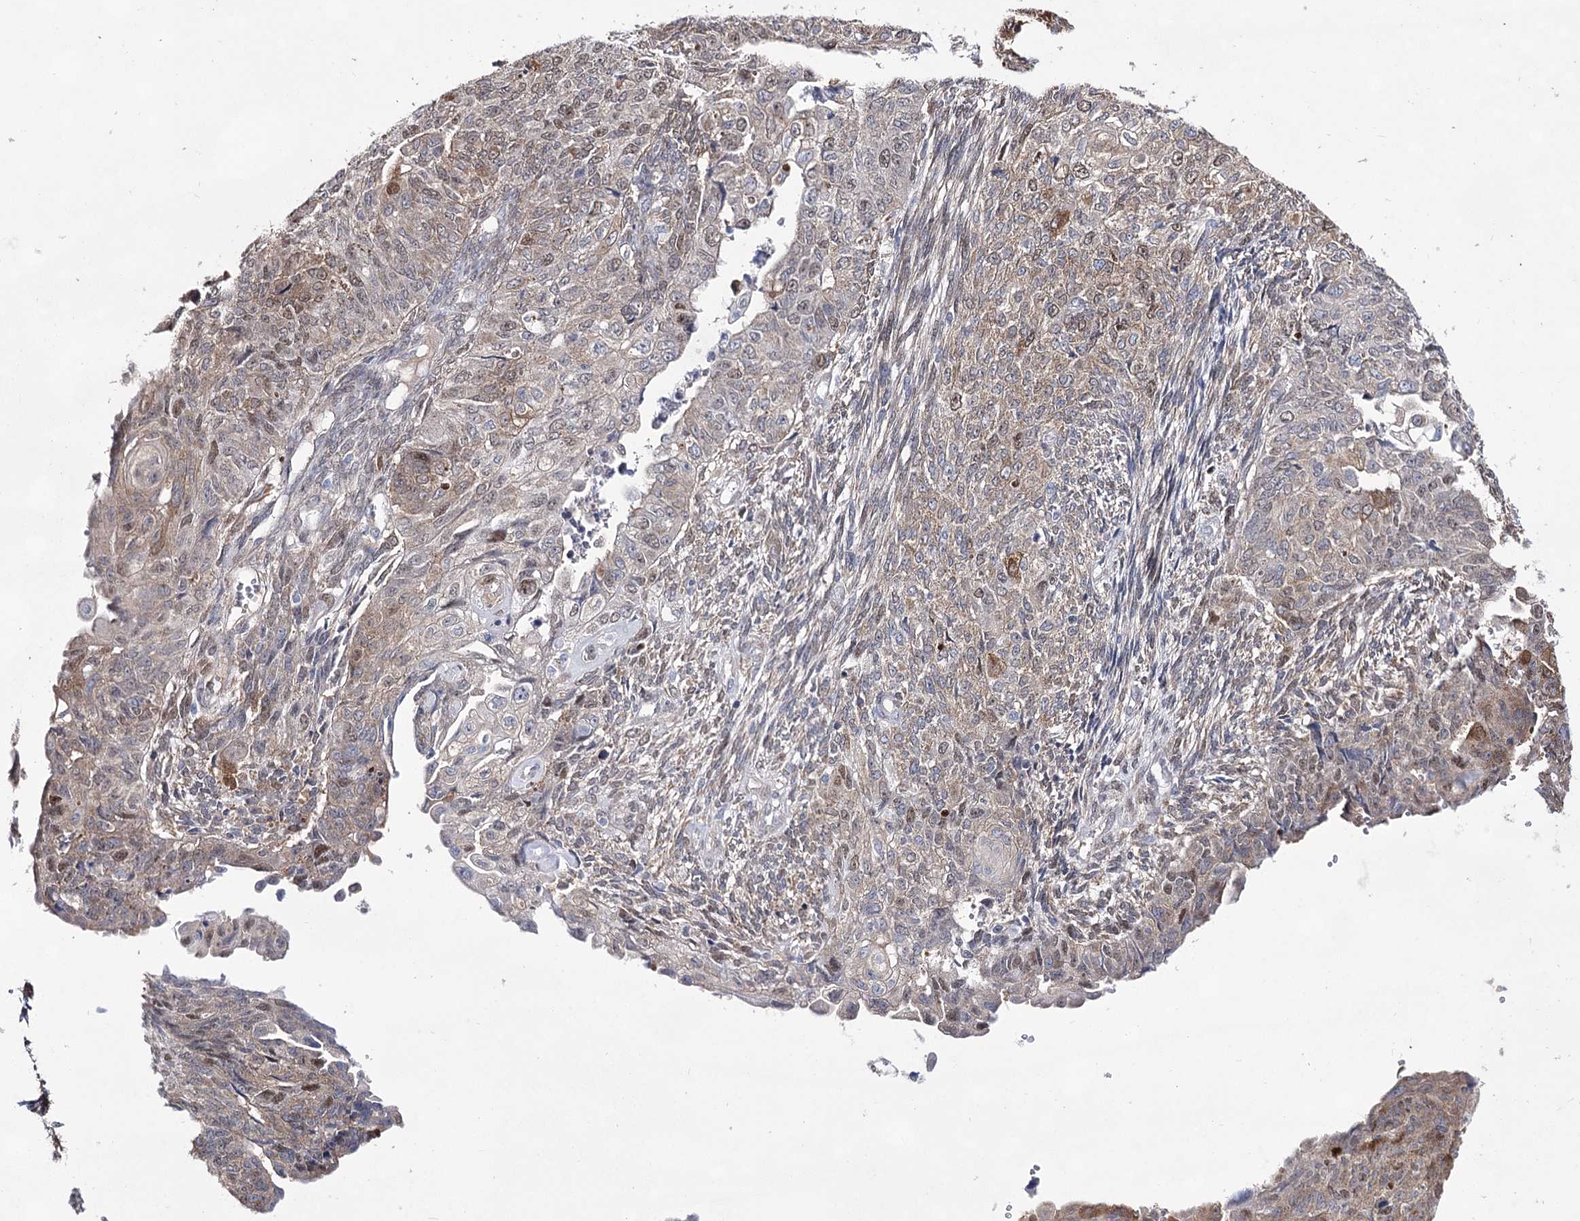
{"staining": {"intensity": "moderate", "quantity": "<25%", "location": "cytoplasmic/membranous,nuclear"}, "tissue": "endometrial cancer", "cell_type": "Tumor cells", "image_type": "cancer", "snomed": [{"axis": "morphology", "description": "Adenocarcinoma, NOS"}, {"axis": "topography", "description": "Endometrium"}], "caption": "A histopathology image showing moderate cytoplasmic/membranous and nuclear expression in about <25% of tumor cells in endometrial cancer, as visualized by brown immunohistochemical staining.", "gene": "UGDH", "patient": {"sex": "female", "age": 32}}